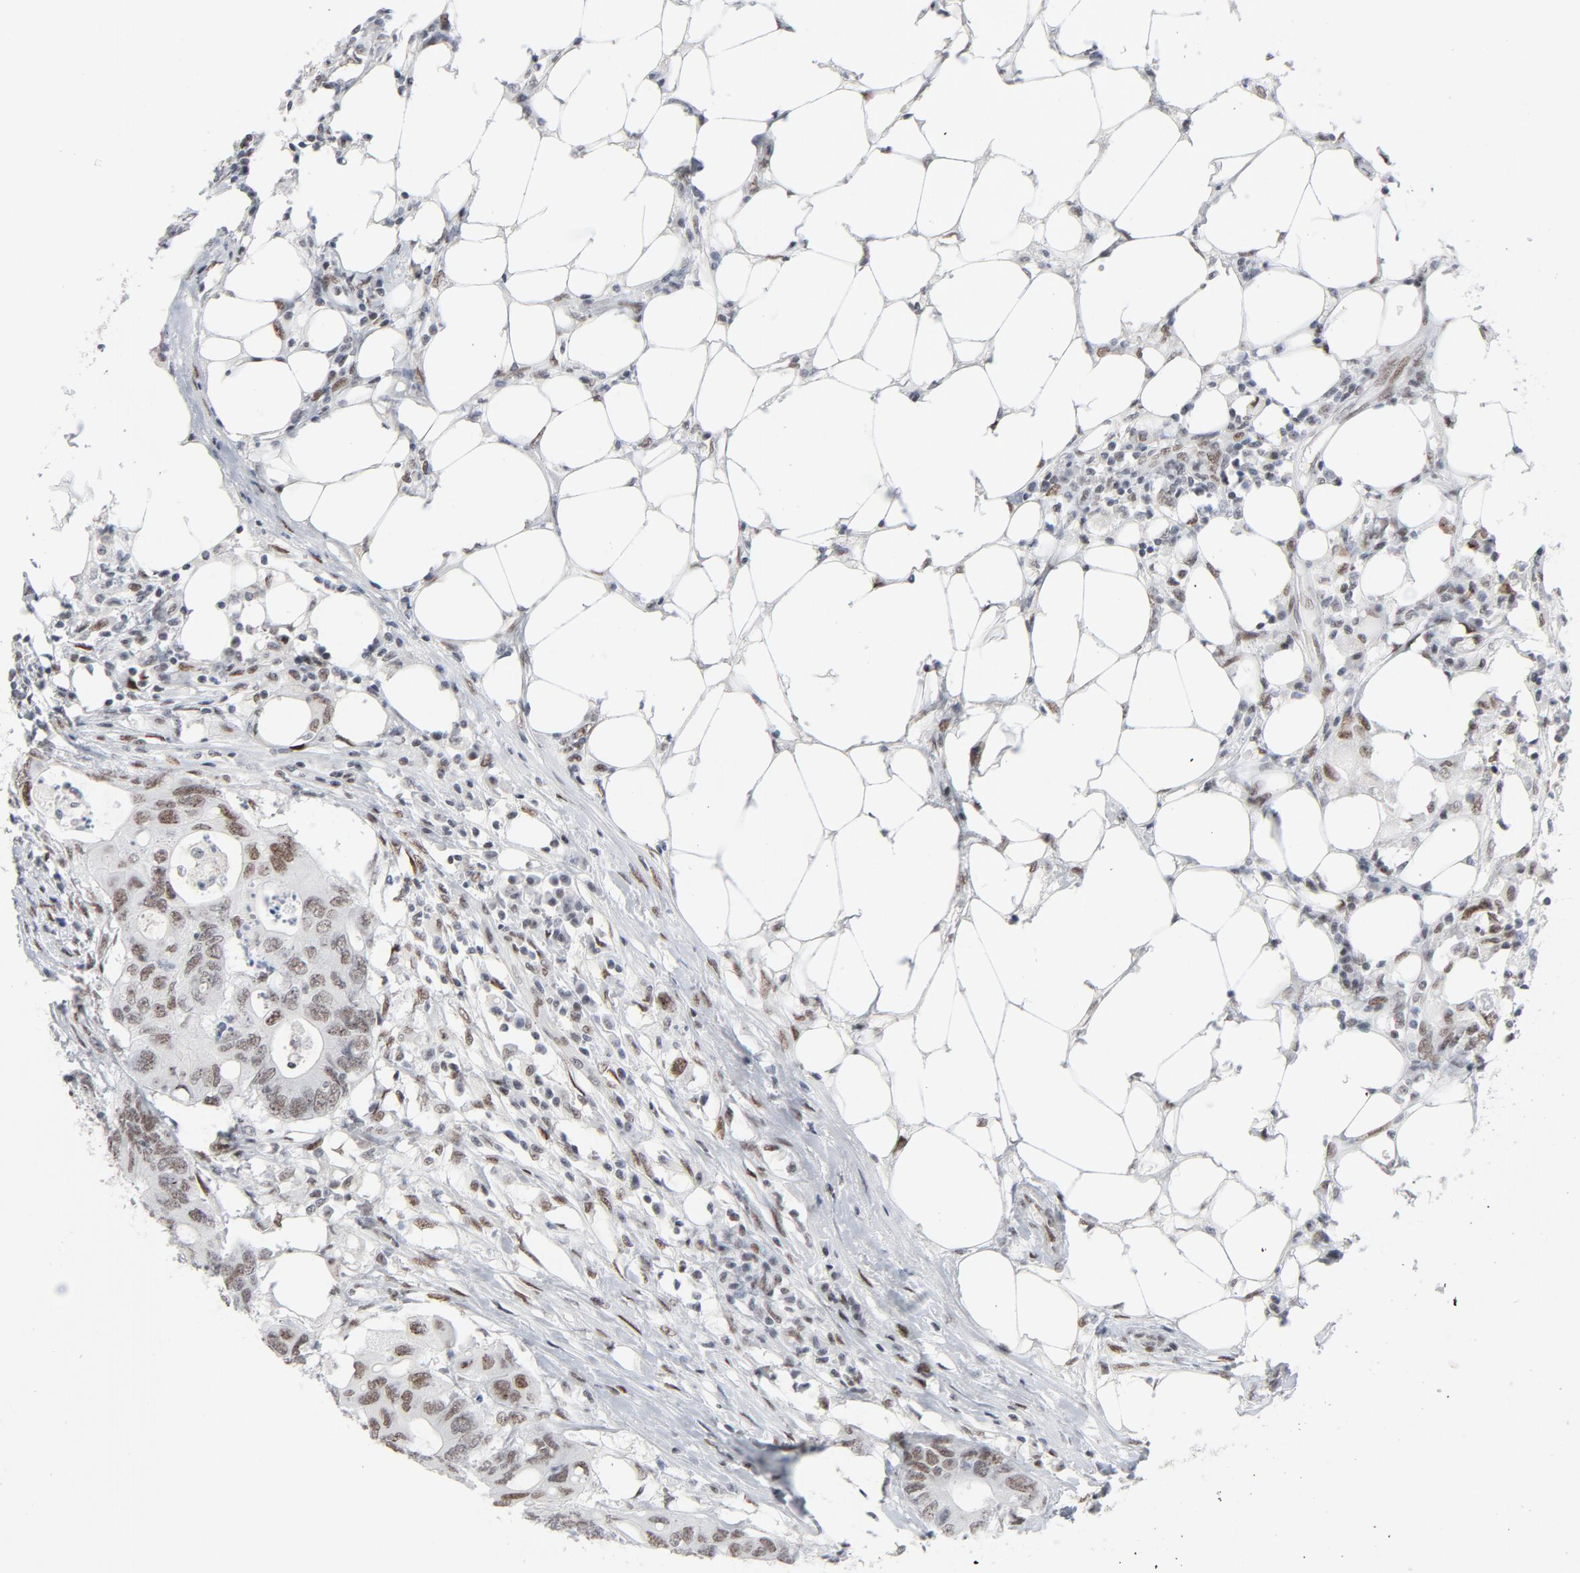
{"staining": {"intensity": "moderate", "quantity": ">75%", "location": "nuclear"}, "tissue": "colorectal cancer", "cell_type": "Tumor cells", "image_type": "cancer", "snomed": [{"axis": "morphology", "description": "Adenocarcinoma, NOS"}, {"axis": "topography", "description": "Colon"}], "caption": "Protein staining by IHC displays moderate nuclear staining in about >75% of tumor cells in colorectal cancer. (DAB (3,3'-diaminobenzidine) IHC with brightfield microscopy, high magnification).", "gene": "HSF1", "patient": {"sex": "male", "age": 71}}